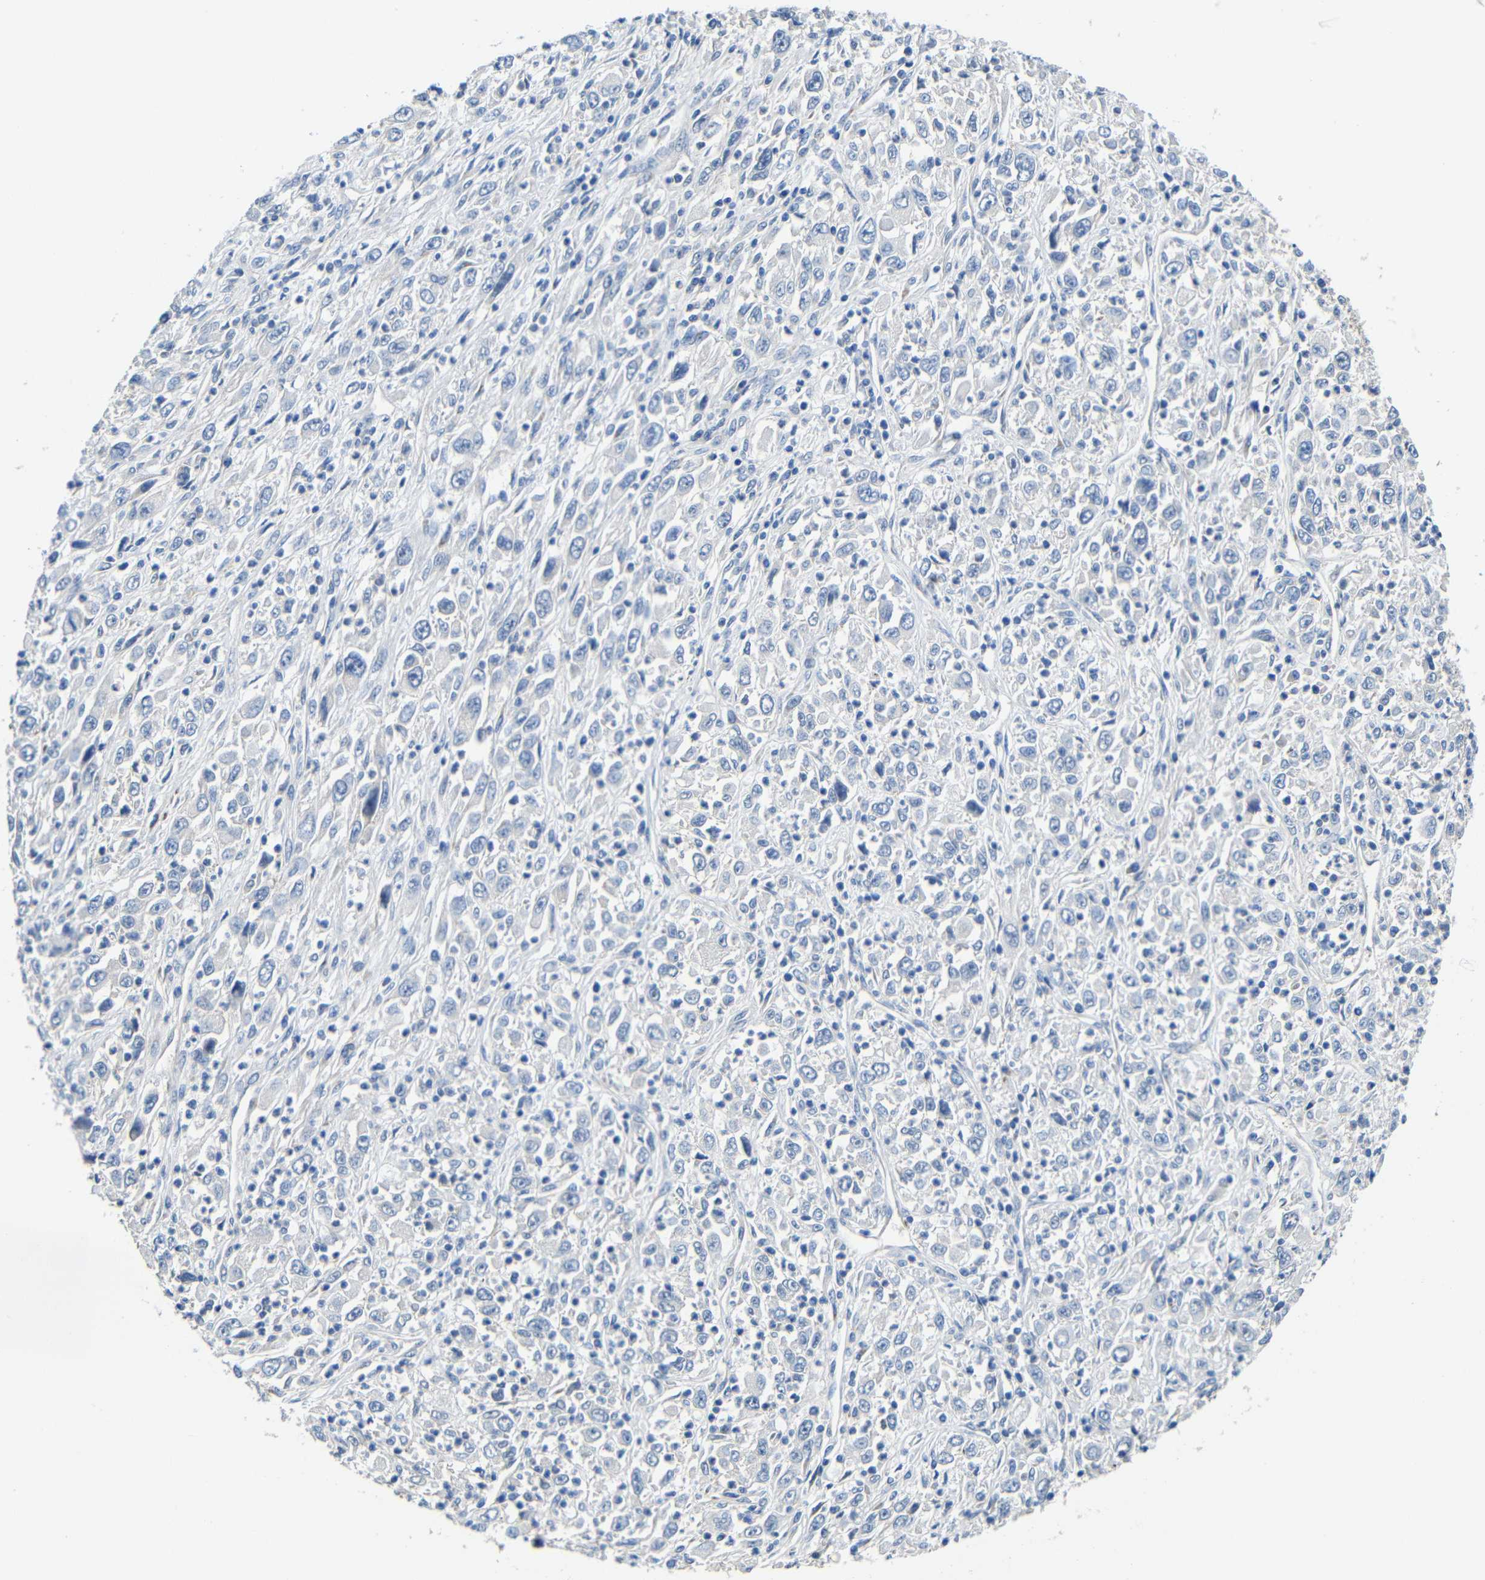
{"staining": {"intensity": "negative", "quantity": "none", "location": "none"}, "tissue": "melanoma", "cell_type": "Tumor cells", "image_type": "cancer", "snomed": [{"axis": "morphology", "description": "Malignant melanoma, Metastatic site"}, {"axis": "topography", "description": "Skin"}], "caption": "The immunohistochemistry micrograph has no significant expression in tumor cells of malignant melanoma (metastatic site) tissue. Nuclei are stained in blue.", "gene": "ZNF90", "patient": {"sex": "female", "age": 56}}